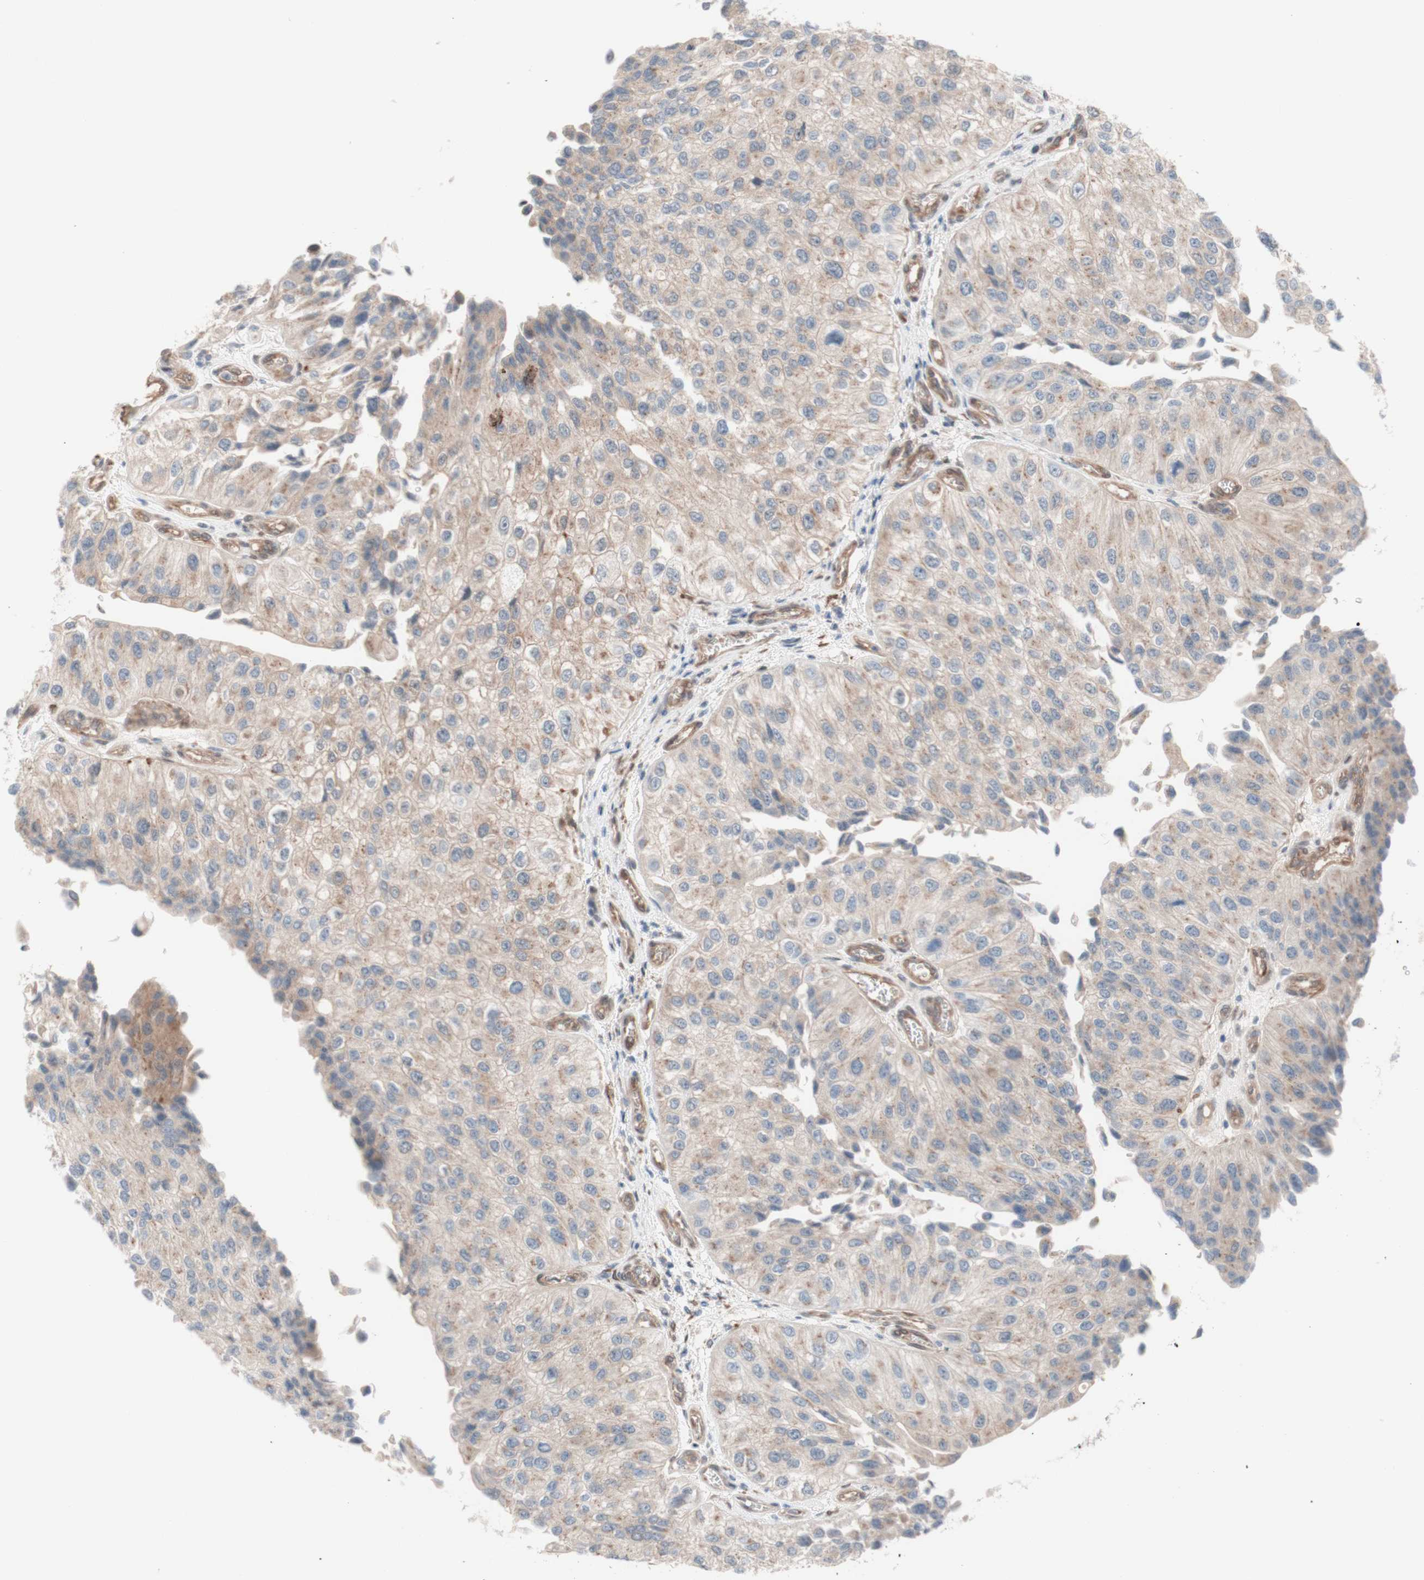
{"staining": {"intensity": "weak", "quantity": ">75%", "location": "cytoplasmic/membranous"}, "tissue": "urothelial cancer", "cell_type": "Tumor cells", "image_type": "cancer", "snomed": [{"axis": "morphology", "description": "Urothelial carcinoma, High grade"}, {"axis": "topography", "description": "Kidney"}, {"axis": "topography", "description": "Urinary bladder"}], "caption": "Tumor cells display low levels of weak cytoplasmic/membranous positivity in about >75% of cells in urothelial cancer.", "gene": "CNN3", "patient": {"sex": "male", "age": 77}}